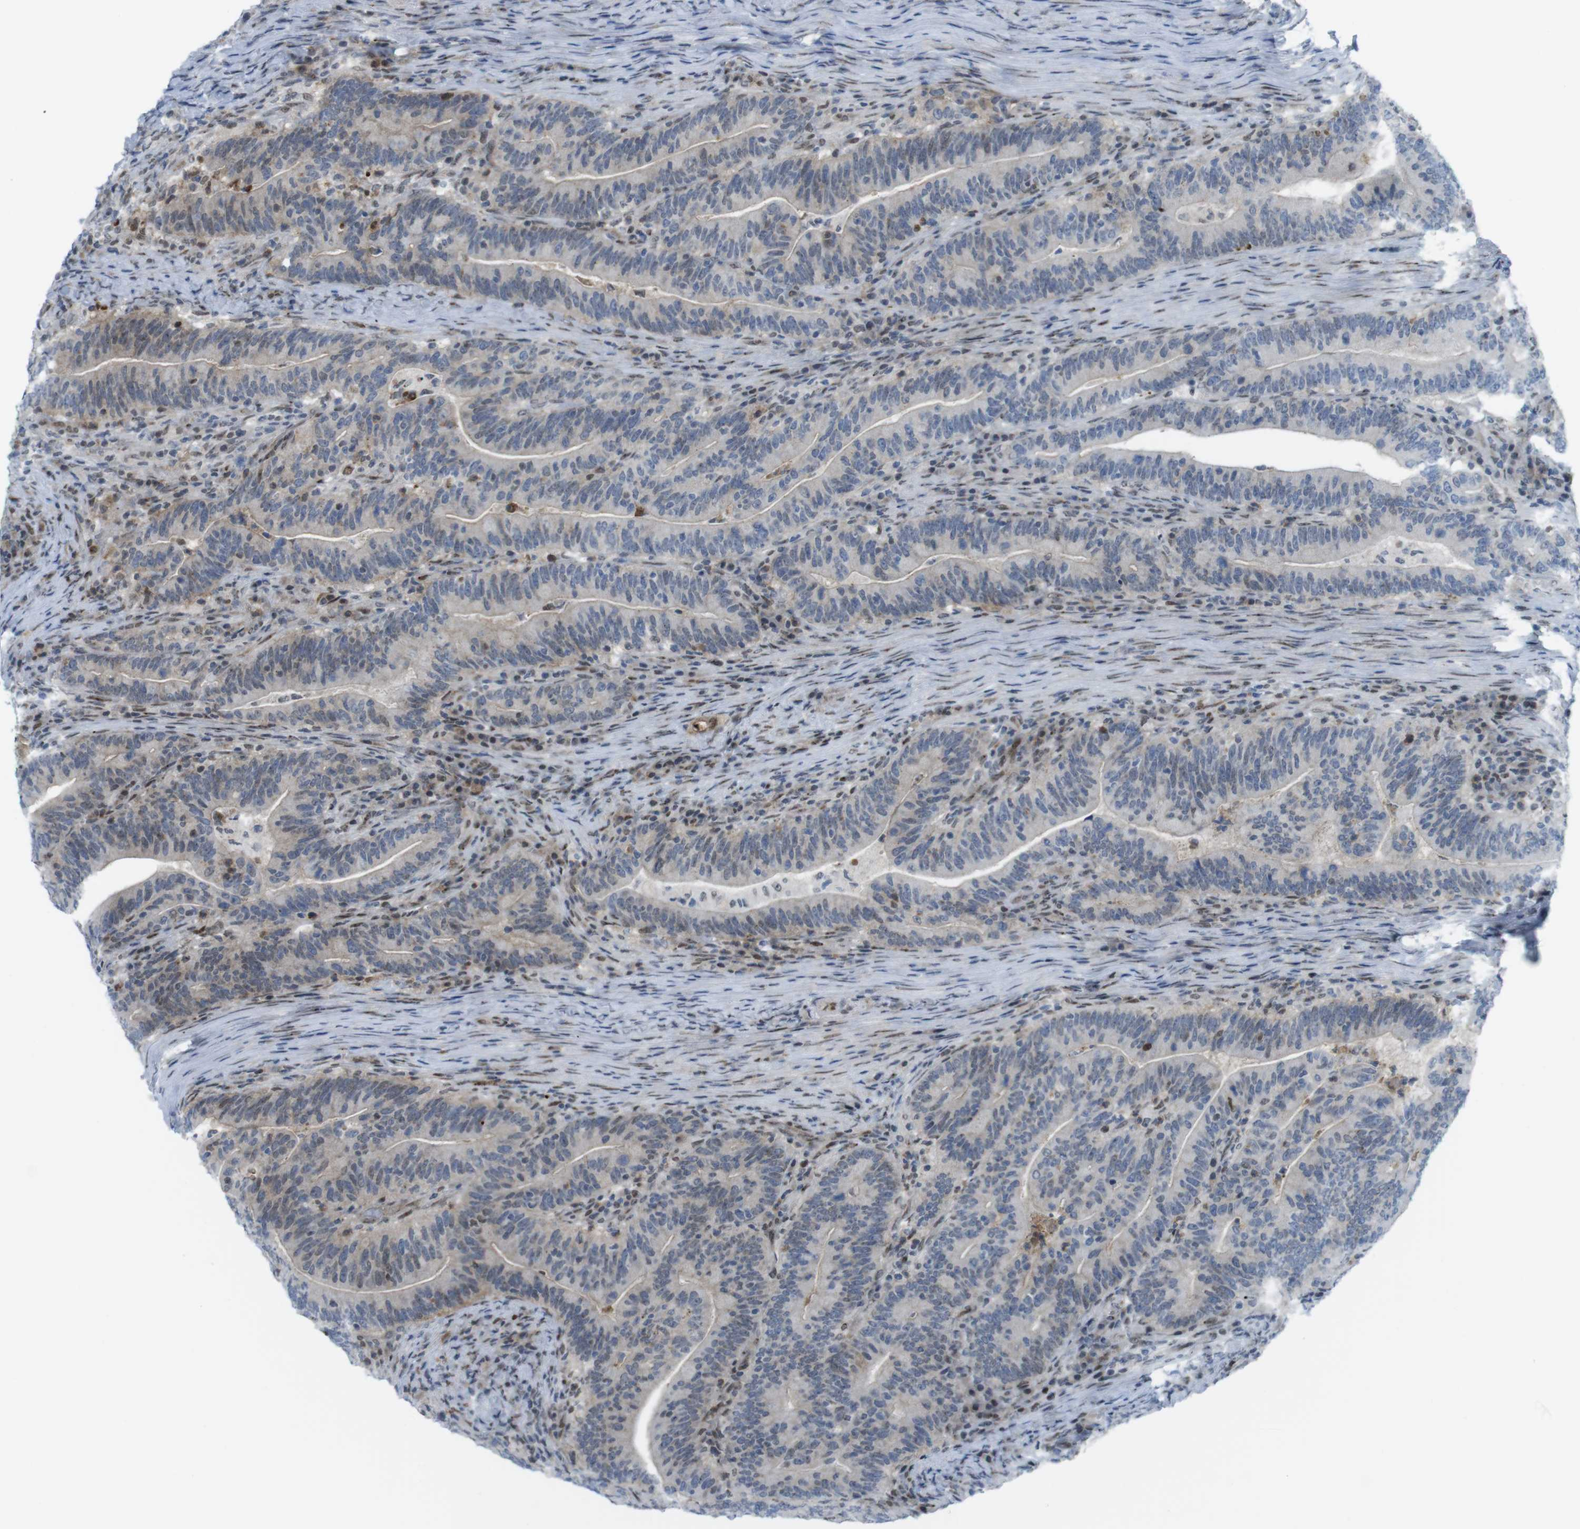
{"staining": {"intensity": "weak", "quantity": "<25%", "location": "nuclear"}, "tissue": "colorectal cancer", "cell_type": "Tumor cells", "image_type": "cancer", "snomed": [{"axis": "morphology", "description": "Normal tissue, NOS"}, {"axis": "morphology", "description": "Adenocarcinoma, NOS"}, {"axis": "topography", "description": "Colon"}], "caption": "A photomicrograph of colorectal cancer stained for a protein reveals no brown staining in tumor cells. The staining is performed using DAB (3,3'-diaminobenzidine) brown chromogen with nuclei counter-stained in using hematoxylin.", "gene": "UBB", "patient": {"sex": "female", "age": 66}}